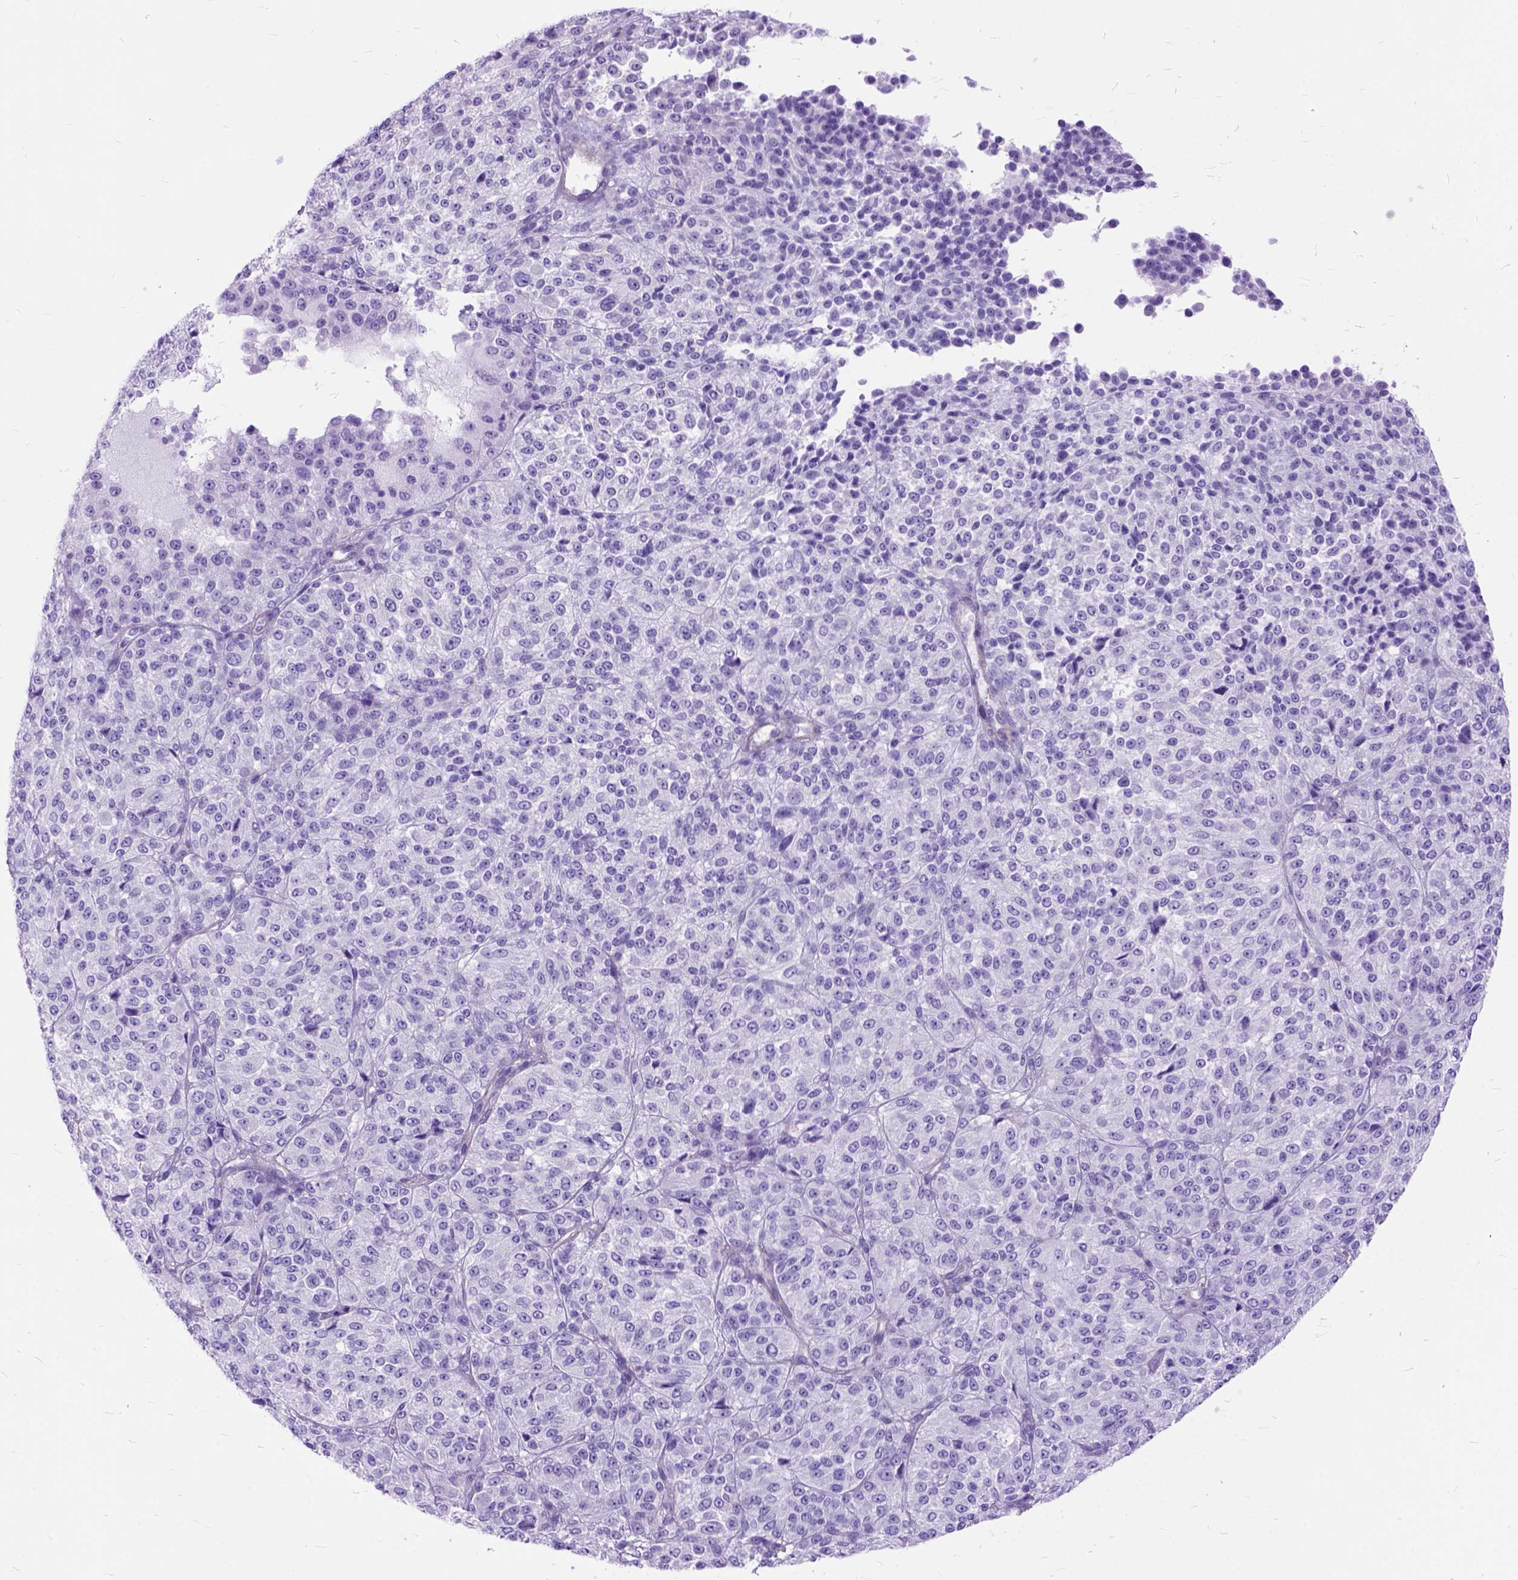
{"staining": {"intensity": "negative", "quantity": "none", "location": "none"}, "tissue": "melanoma", "cell_type": "Tumor cells", "image_type": "cancer", "snomed": [{"axis": "morphology", "description": "Malignant melanoma, Metastatic site"}, {"axis": "topography", "description": "Brain"}], "caption": "Histopathology image shows no significant protein staining in tumor cells of melanoma.", "gene": "ARL9", "patient": {"sex": "female", "age": 56}}